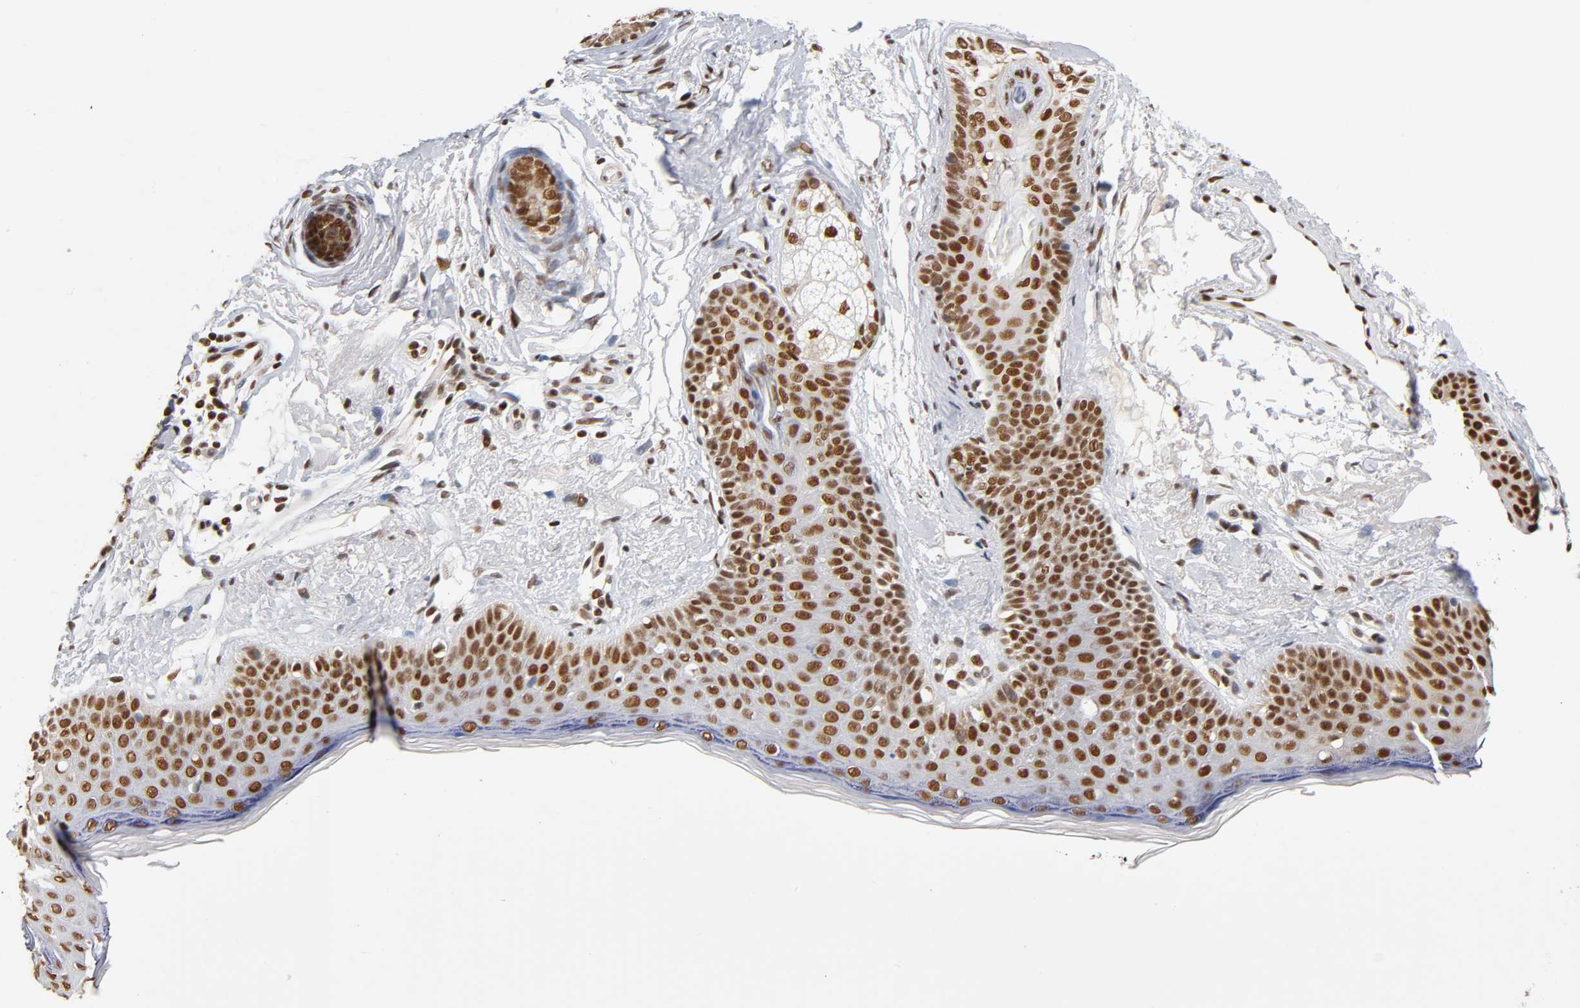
{"staining": {"intensity": "strong", "quantity": ">75%", "location": "nuclear"}, "tissue": "skin cancer", "cell_type": "Tumor cells", "image_type": "cancer", "snomed": [{"axis": "morphology", "description": "Normal tissue, NOS"}, {"axis": "morphology", "description": "Basal cell carcinoma"}, {"axis": "topography", "description": "Skin"}], "caption": "Protein analysis of skin basal cell carcinoma tissue demonstrates strong nuclear positivity in approximately >75% of tumor cells. The protein of interest is stained brown, and the nuclei are stained in blue (DAB (3,3'-diaminobenzidine) IHC with brightfield microscopy, high magnification).", "gene": "ILKAP", "patient": {"sex": "female", "age": 69}}